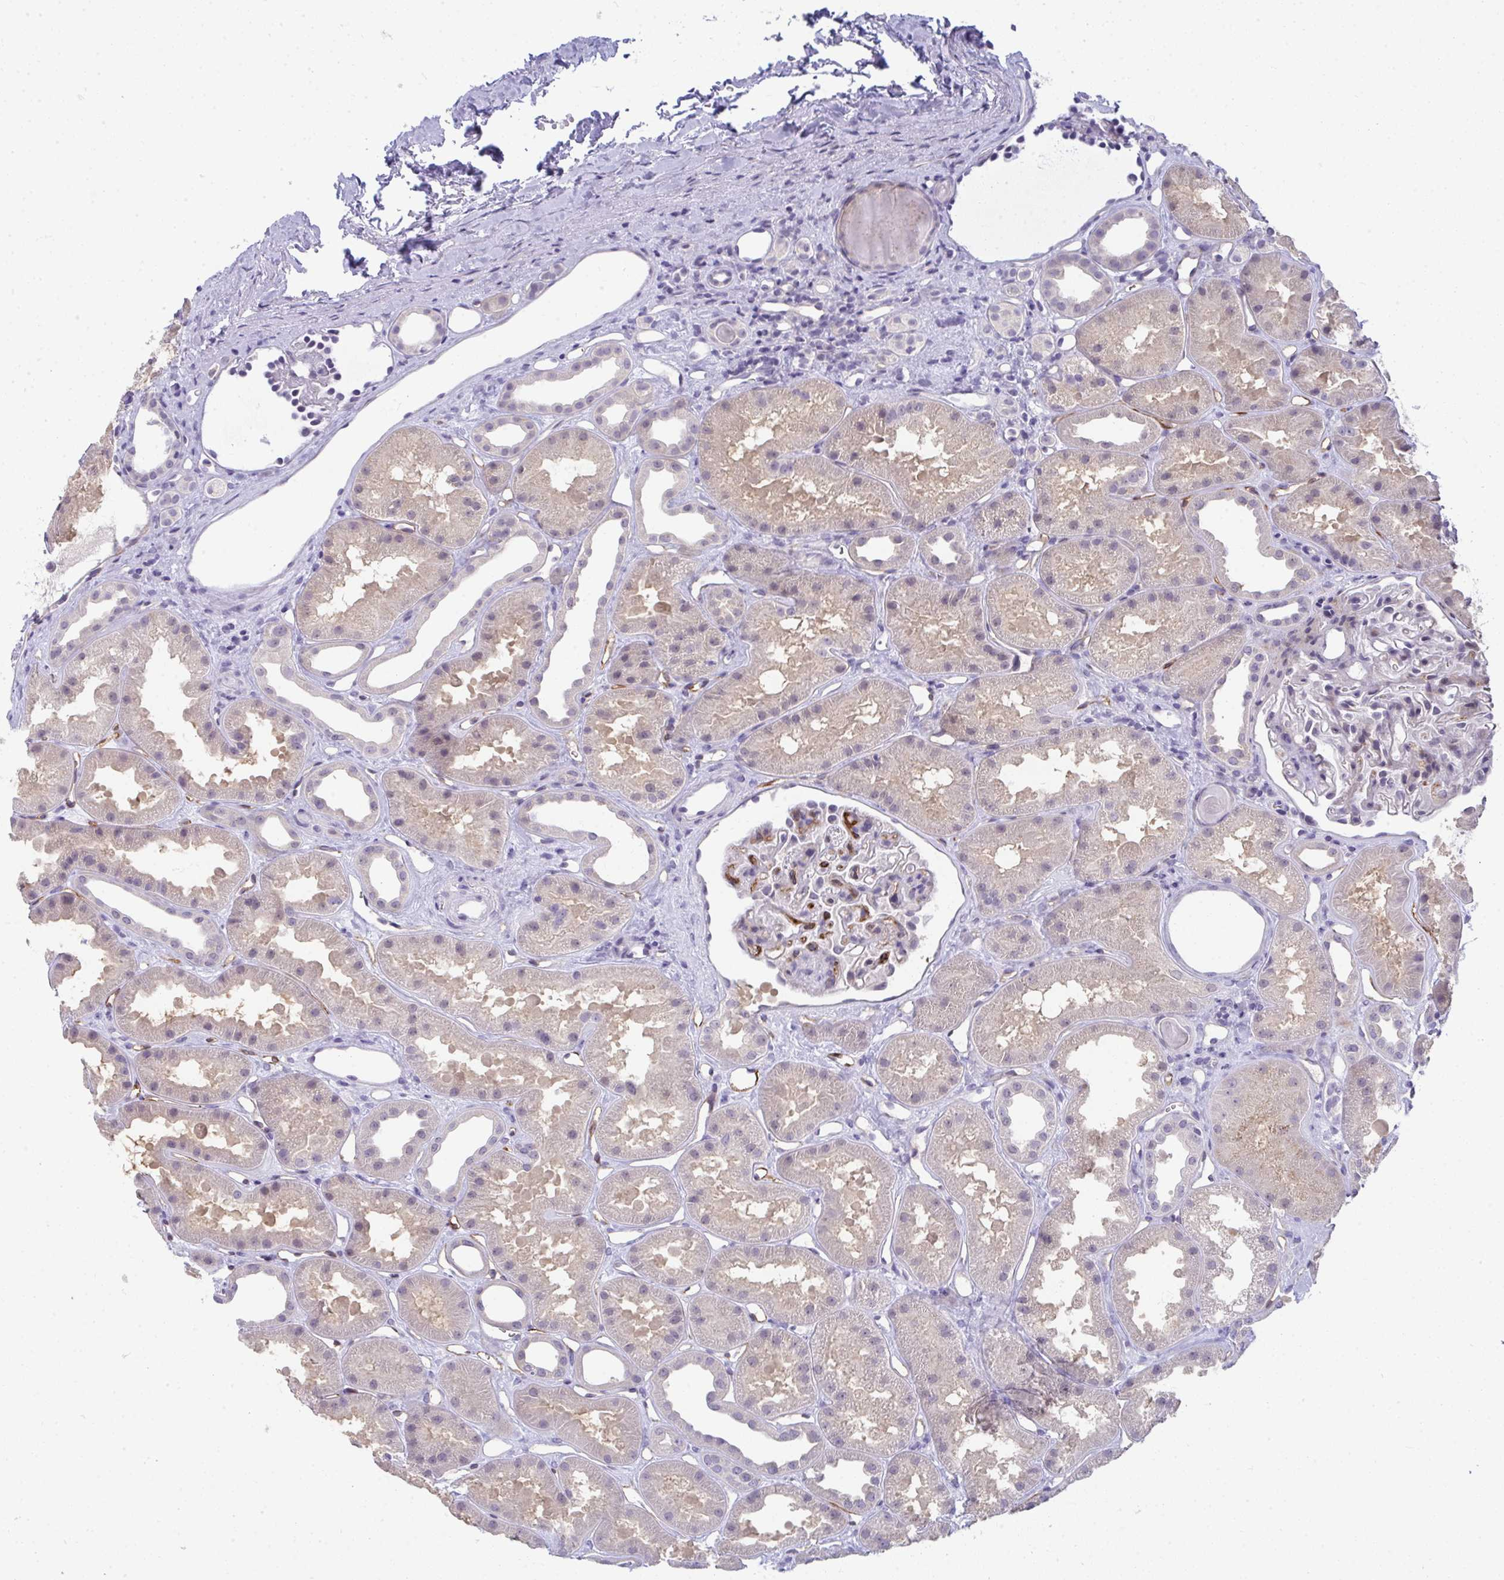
{"staining": {"intensity": "moderate", "quantity": "<25%", "location": "cytoplasmic/membranous"}, "tissue": "kidney", "cell_type": "Cells in glomeruli", "image_type": "normal", "snomed": [{"axis": "morphology", "description": "Normal tissue, NOS"}, {"axis": "topography", "description": "Kidney"}], "caption": "Kidney stained for a protein (brown) reveals moderate cytoplasmic/membranous positive staining in about <25% of cells in glomeruli.", "gene": "TMEM82", "patient": {"sex": "male", "age": 61}}